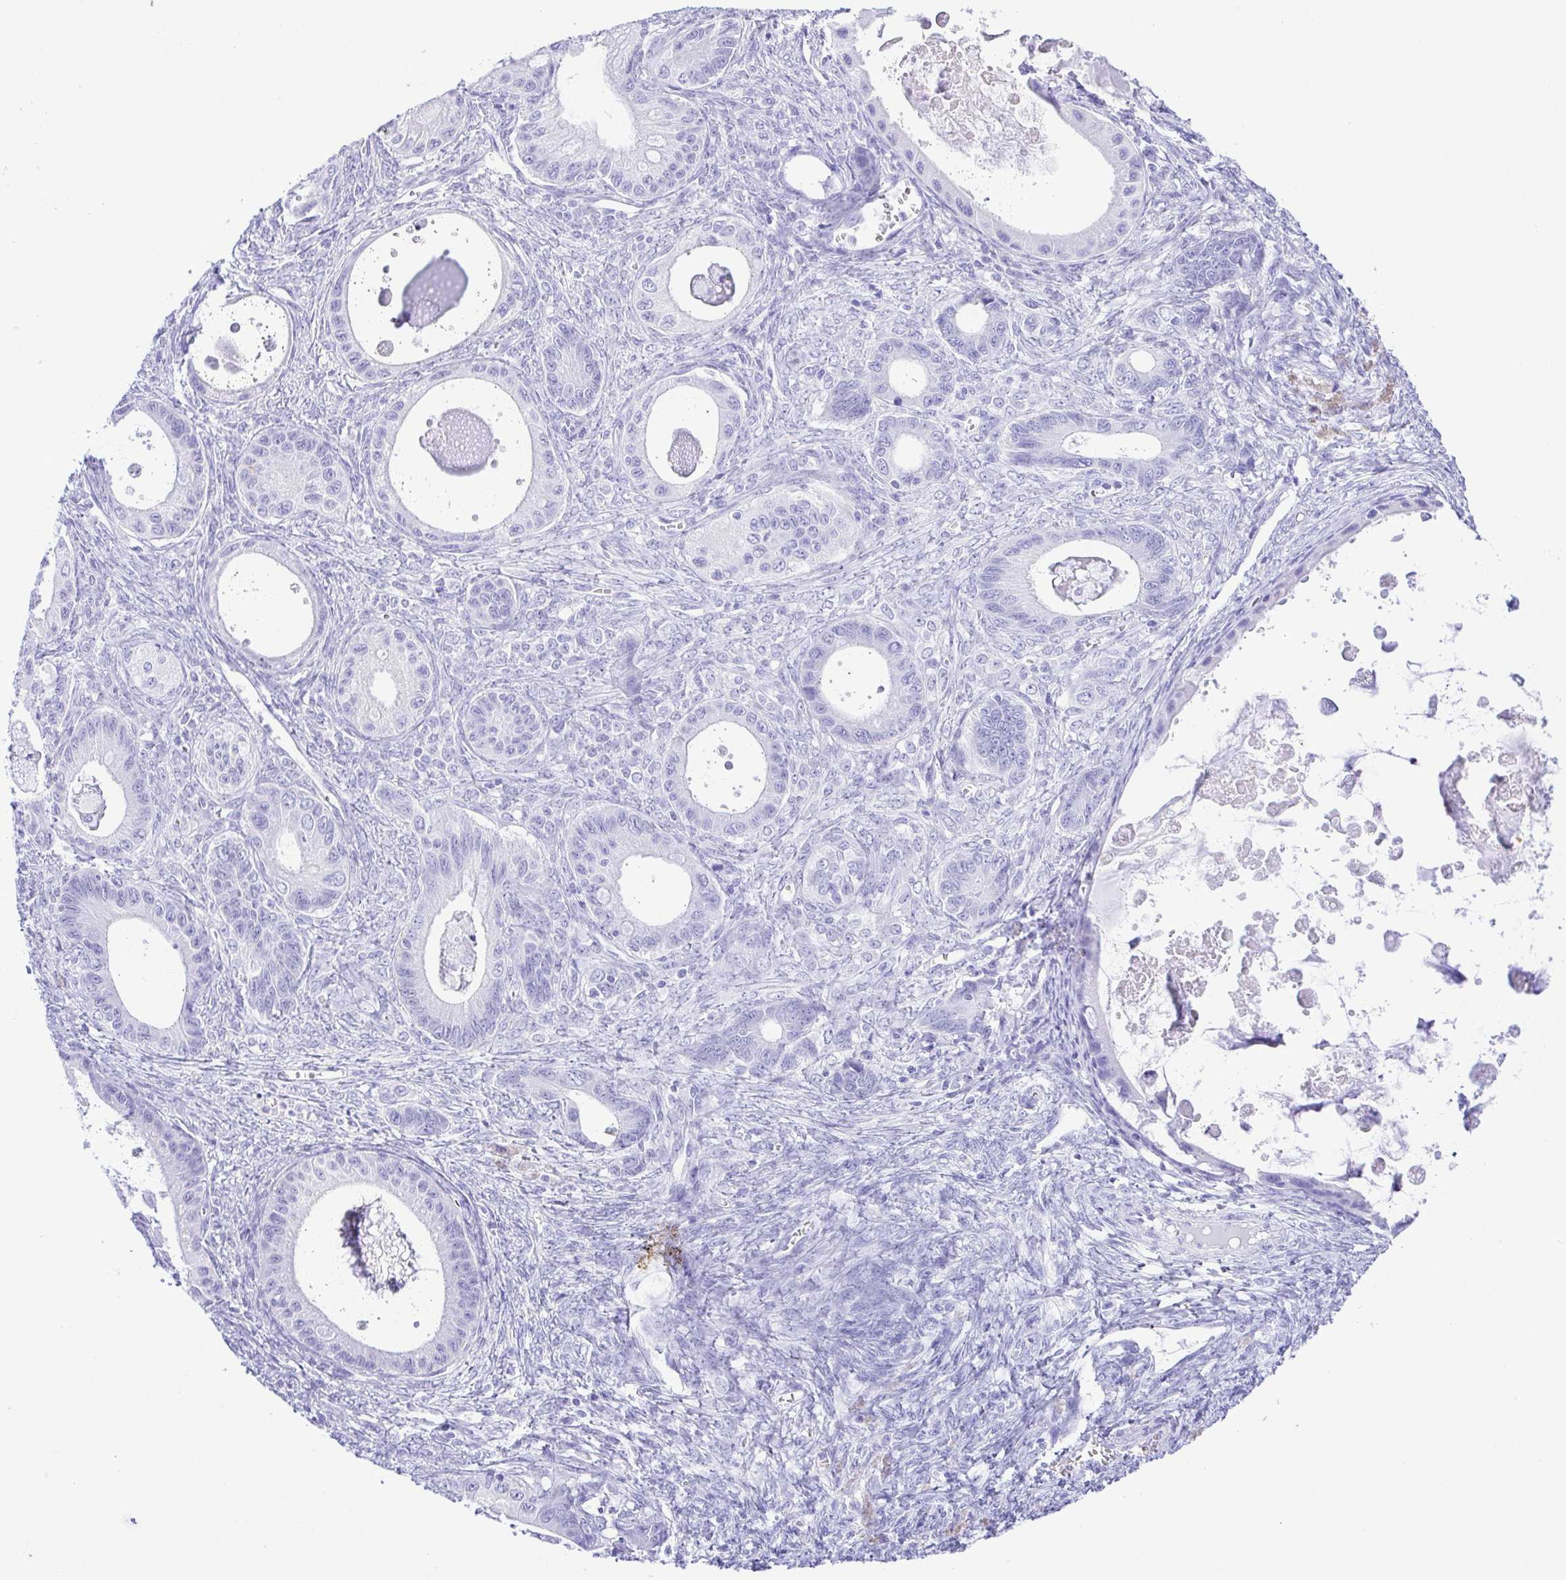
{"staining": {"intensity": "negative", "quantity": "none", "location": "none"}, "tissue": "ovarian cancer", "cell_type": "Tumor cells", "image_type": "cancer", "snomed": [{"axis": "morphology", "description": "Cystadenocarcinoma, mucinous, NOS"}, {"axis": "topography", "description": "Ovary"}], "caption": "IHC of ovarian cancer shows no expression in tumor cells. Nuclei are stained in blue.", "gene": "CDSN", "patient": {"sex": "female", "age": 64}}